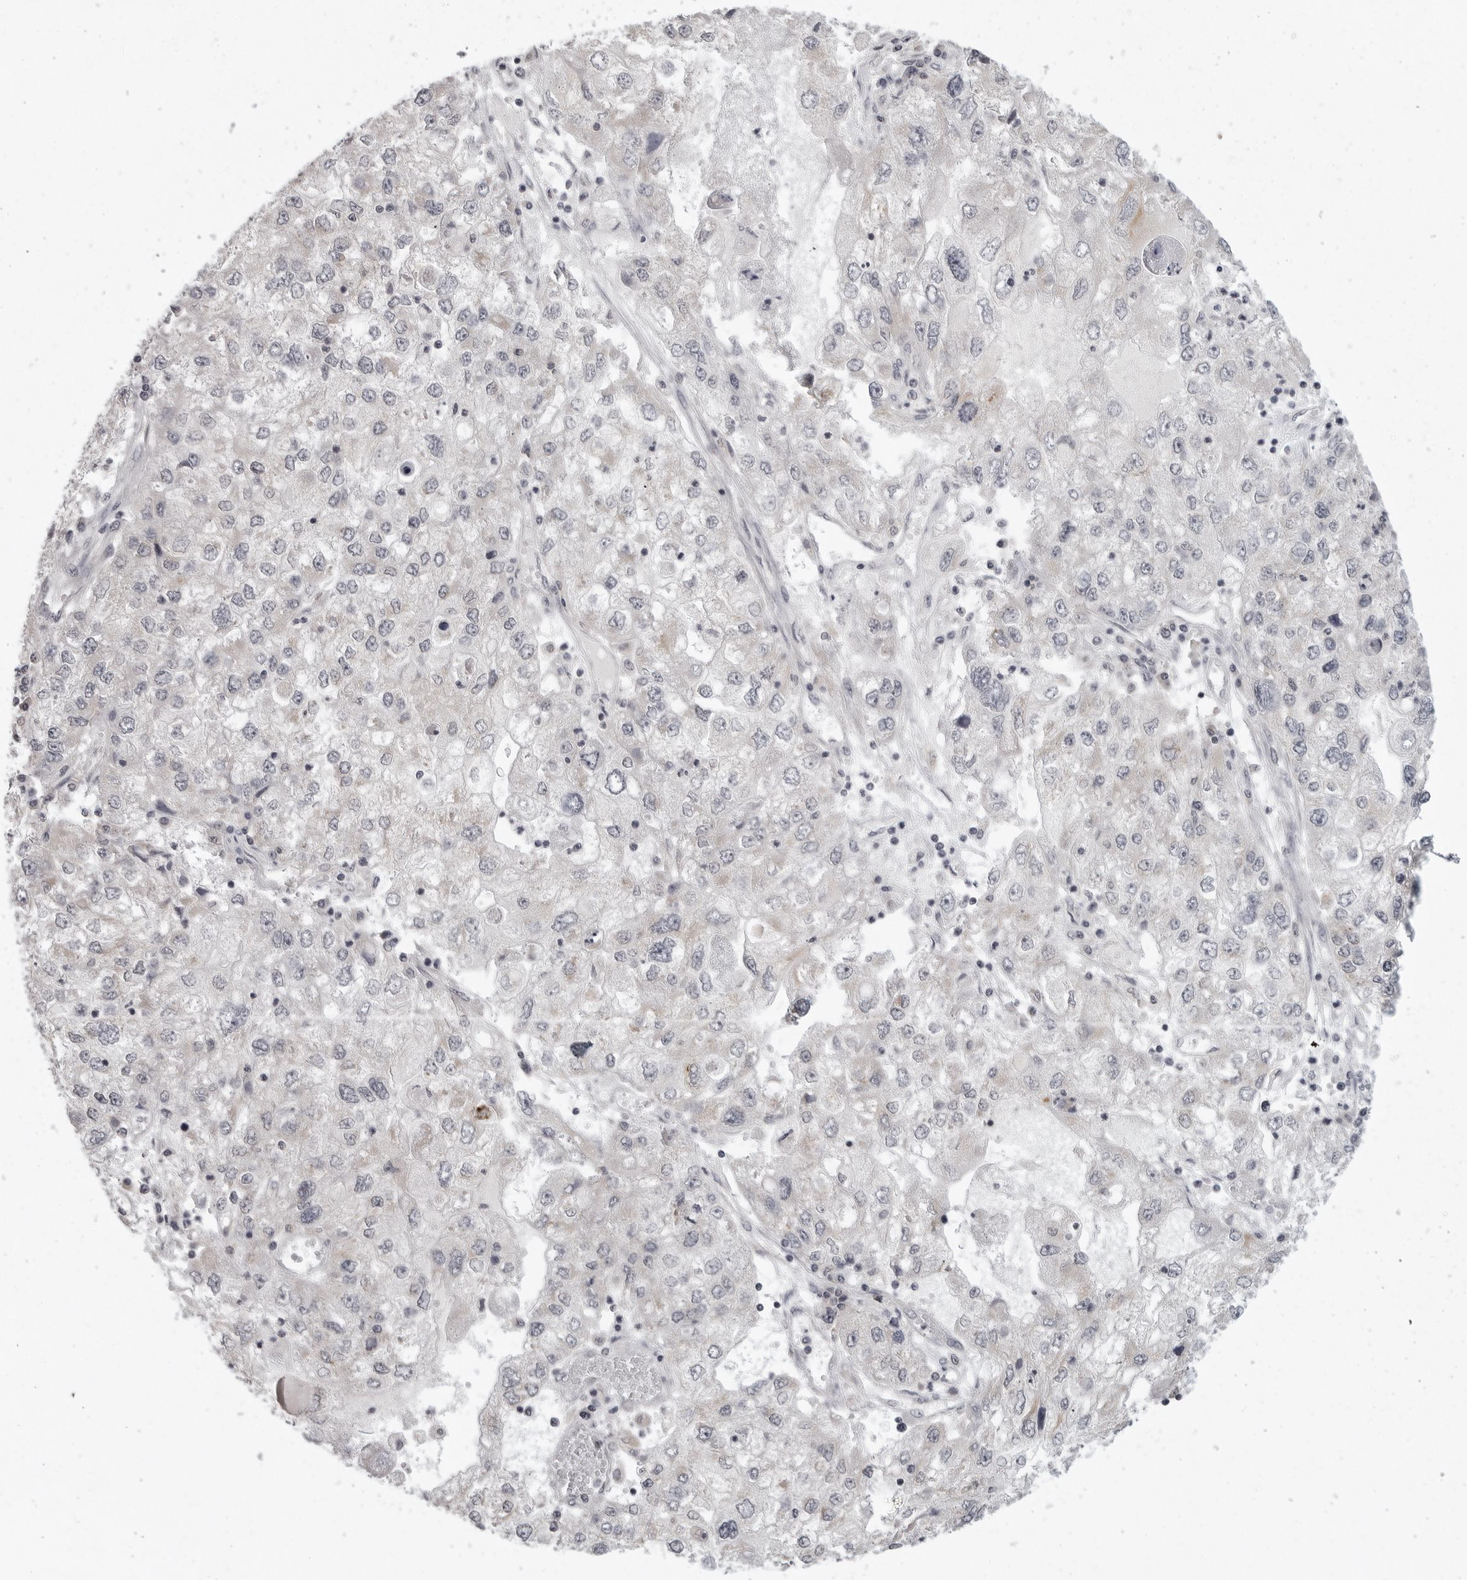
{"staining": {"intensity": "negative", "quantity": "none", "location": "none"}, "tissue": "endometrial cancer", "cell_type": "Tumor cells", "image_type": "cancer", "snomed": [{"axis": "morphology", "description": "Adenocarcinoma, NOS"}, {"axis": "topography", "description": "Endometrium"}], "caption": "Immunohistochemistry micrograph of neoplastic tissue: human endometrial cancer (adenocarcinoma) stained with DAB (3,3'-diaminobenzidine) displays no significant protein staining in tumor cells.", "gene": "TUT4", "patient": {"sex": "female", "age": 49}}